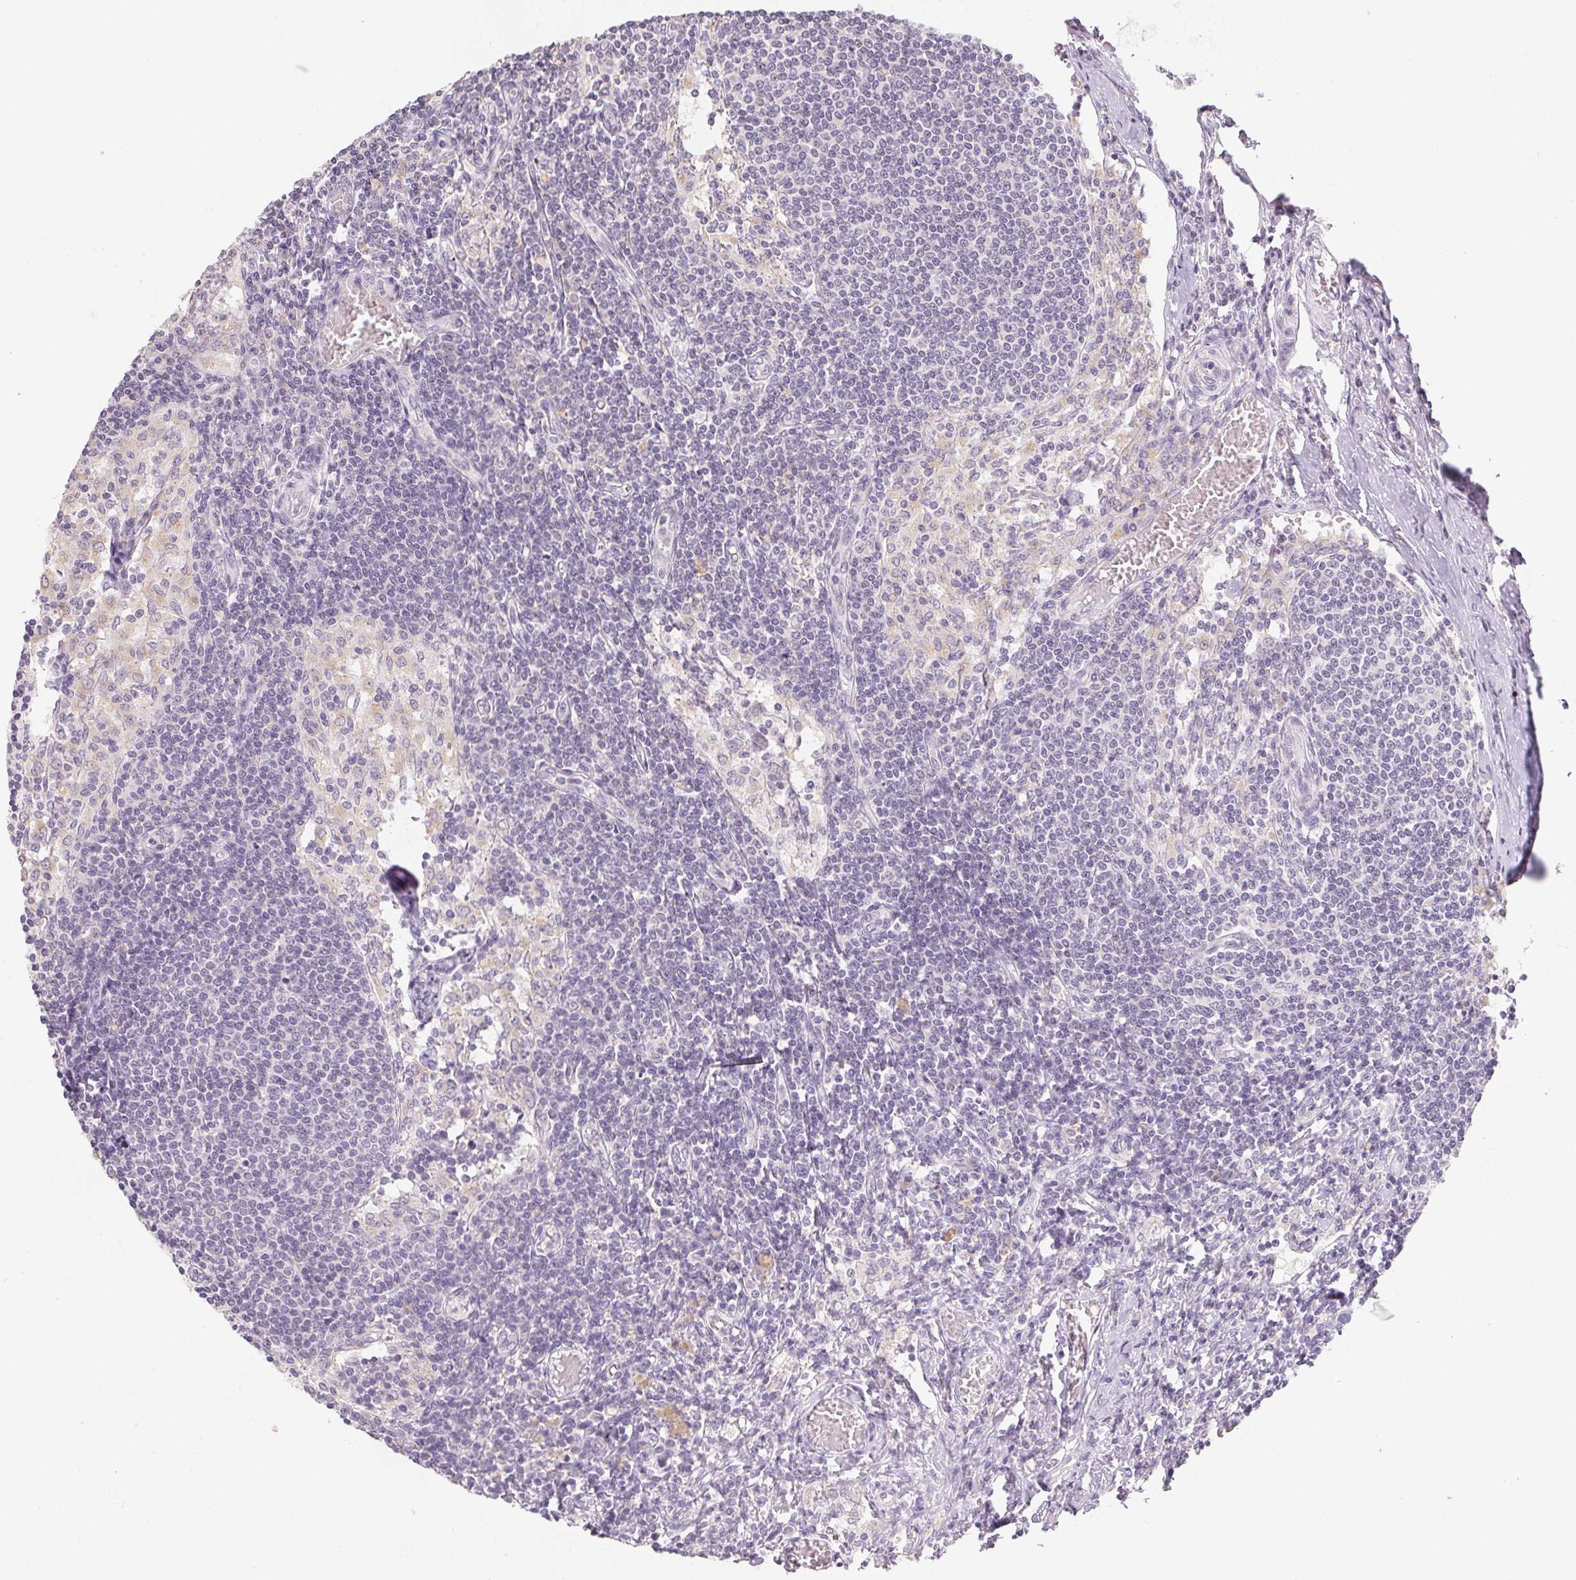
{"staining": {"intensity": "negative", "quantity": "none", "location": "none"}, "tissue": "lymph node", "cell_type": "Germinal center cells", "image_type": "normal", "snomed": [{"axis": "morphology", "description": "Normal tissue, NOS"}, {"axis": "topography", "description": "Lymph node"}], "caption": "Immunohistochemistry of unremarkable lymph node demonstrates no staining in germinal center cells. (Immunohistochemistry (ihc), brightfield microscopy, high magnification).", "gene": "SLC6A18", "patient": {"sex": "female", "age": 69}}